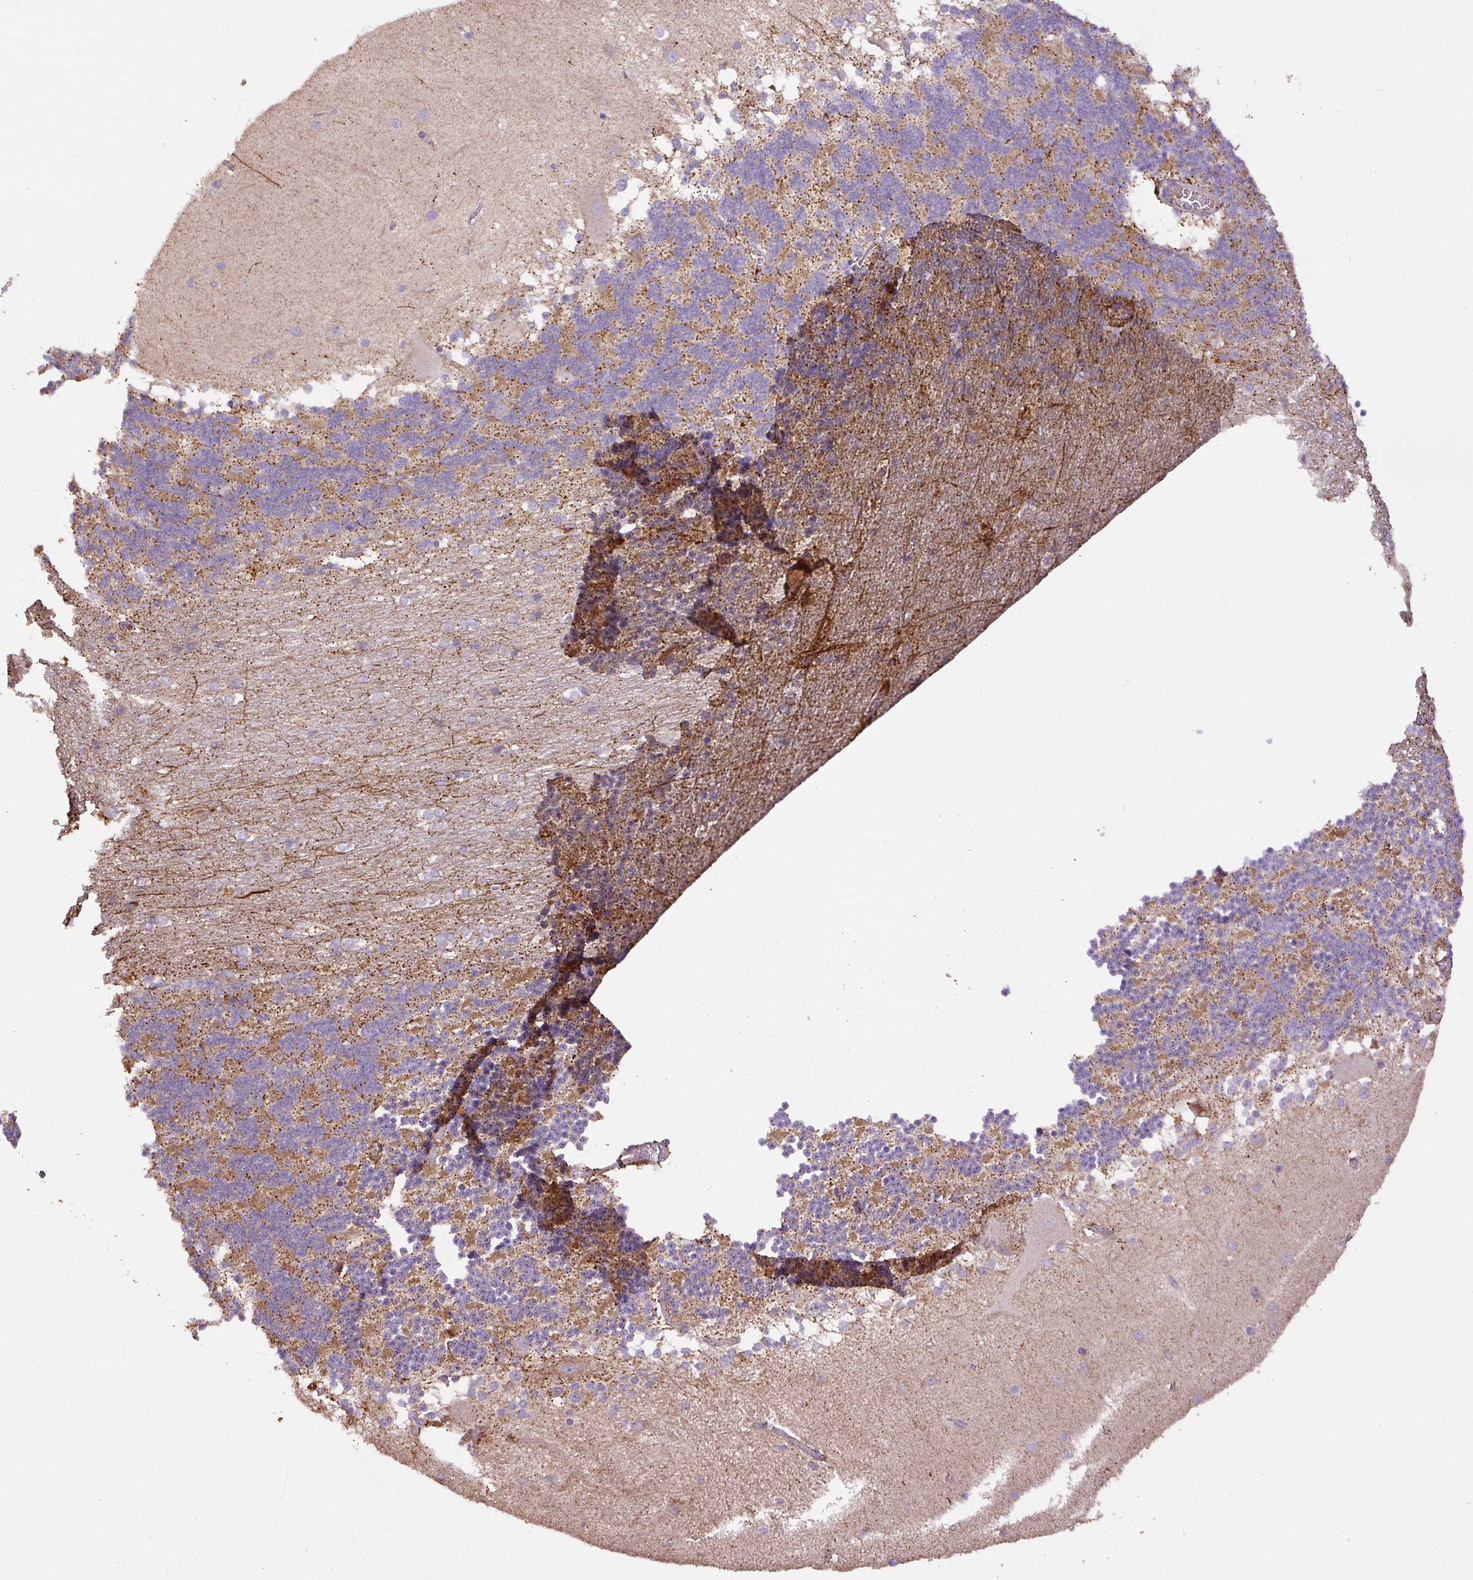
{"staining": {"intensity": "moderate", "quantity": "25%-75%", "location": "cytoplasmic/membranous"}, "tissue": "cerebellum", "cell_type": "Cells in granular layer", "image_type": "normal", "snomed": [{"axis": "morphology", "description": "Normal tissue, NOS"}, {"axis": "topography", "description": "Cerebellum"}], "caption": "Immunohistochemical staining of normal human cerebellum exhibits moderate cytoplasmic/membranous protein staining in about 25%-75% of cells in granular layer. (DAB (3,3'-diaminobenzidine) IHC, brown staining for protein, blue staining for nuclei).", "gene": "DAPK1", "patient": {"sex": "female", "age": 54}}